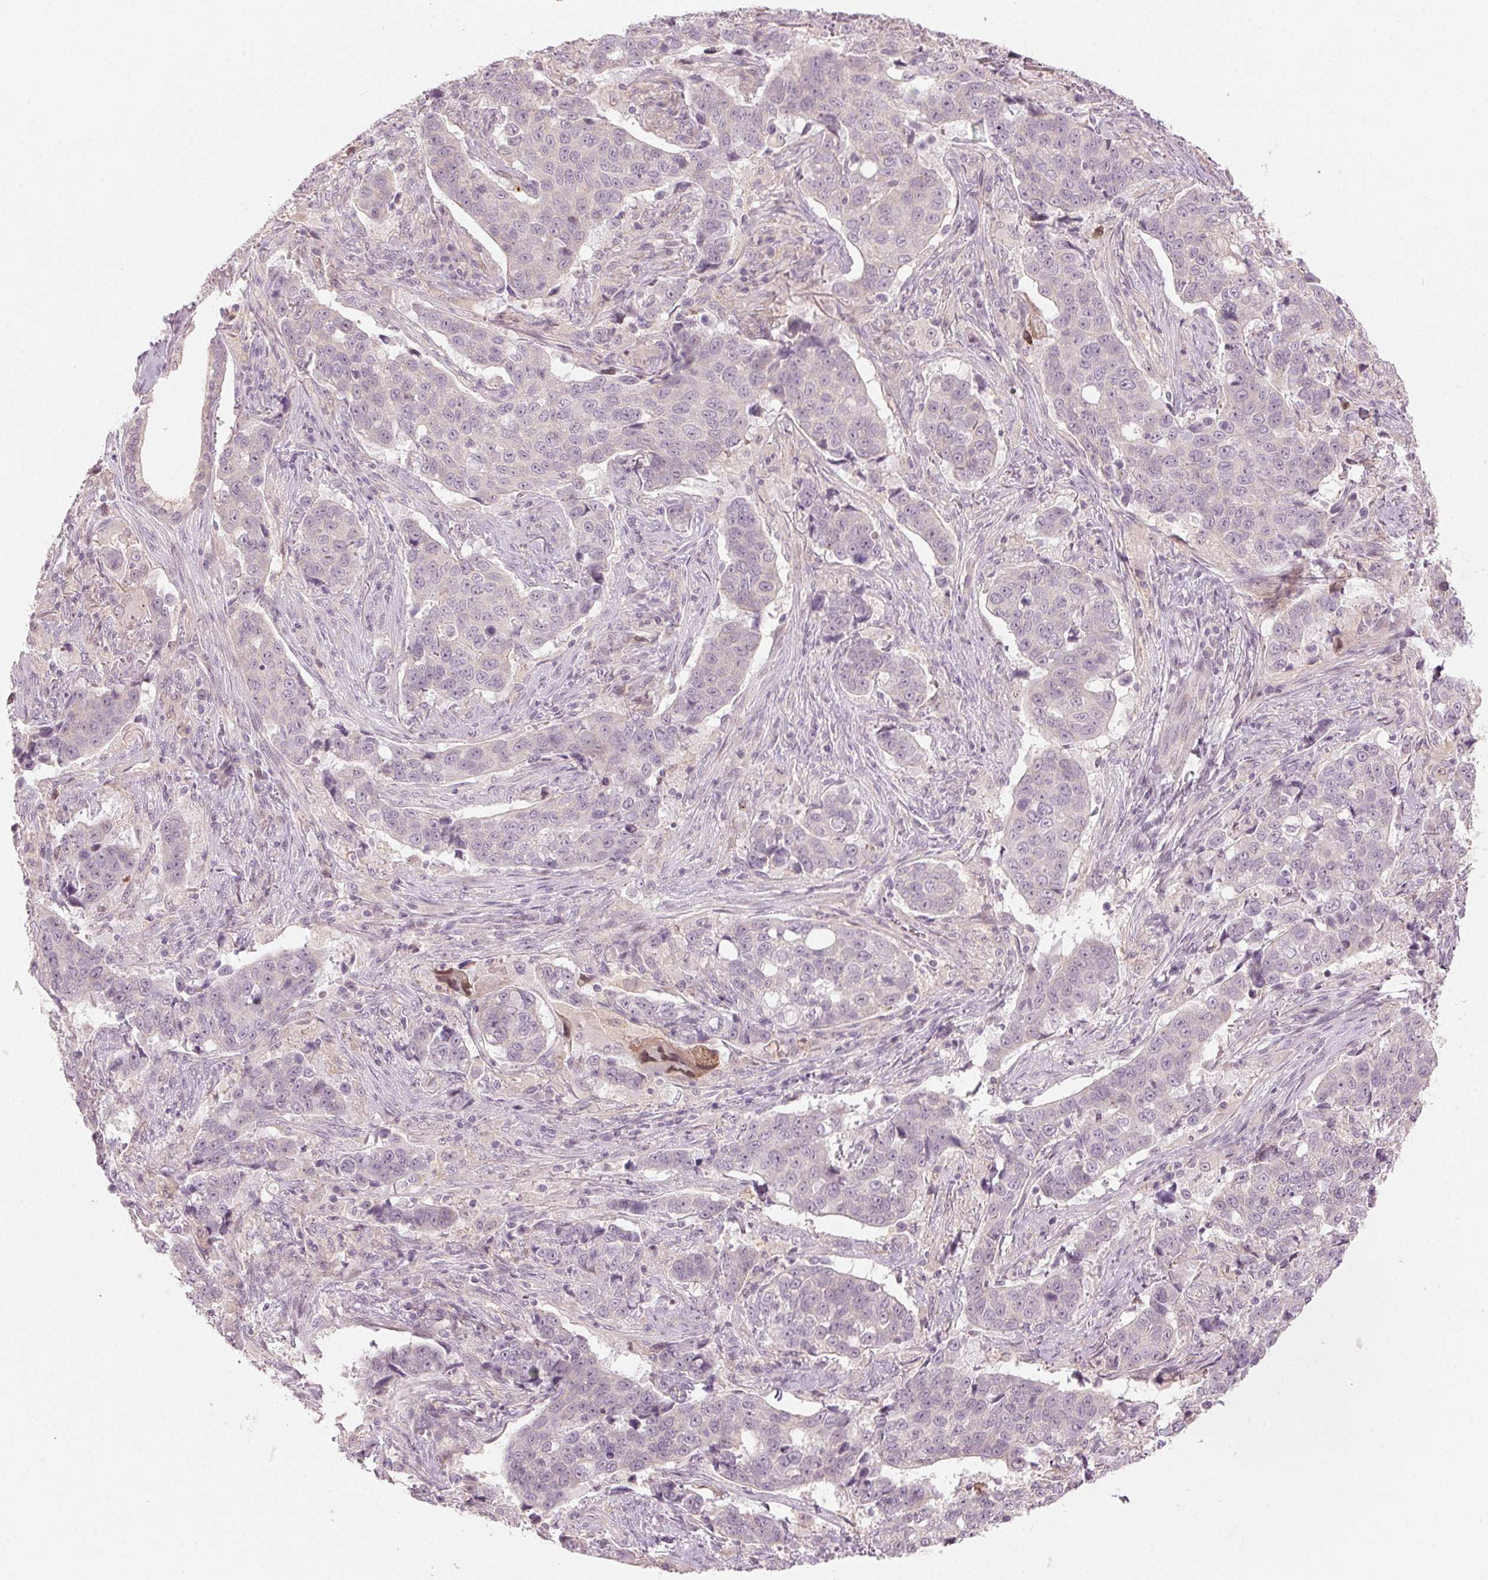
{"staining": {"intensity": "negative", "quantity": "none", "location": "none"}, "tissue": "lung cancer", "cell_type": "Tumor cells", "image_type": "cancer", "snomed": [{"axis": "morphology", "description": "Squamous cell carcinoma, NOS"}, {"axis": "topography", "description": "Lymph node"}, {"axis": "topography", "description": "Lung"}], "caption": "A micrograph of human squamous cell carcinoma (lung) is negative for staining in tumor cells. (DAB (3,3'-diaminobenzidine) IHC visualized using brightfield microscopy, high magnification).", "gene": "TMED6", "patient": {"sex": "male", "age": 61}}